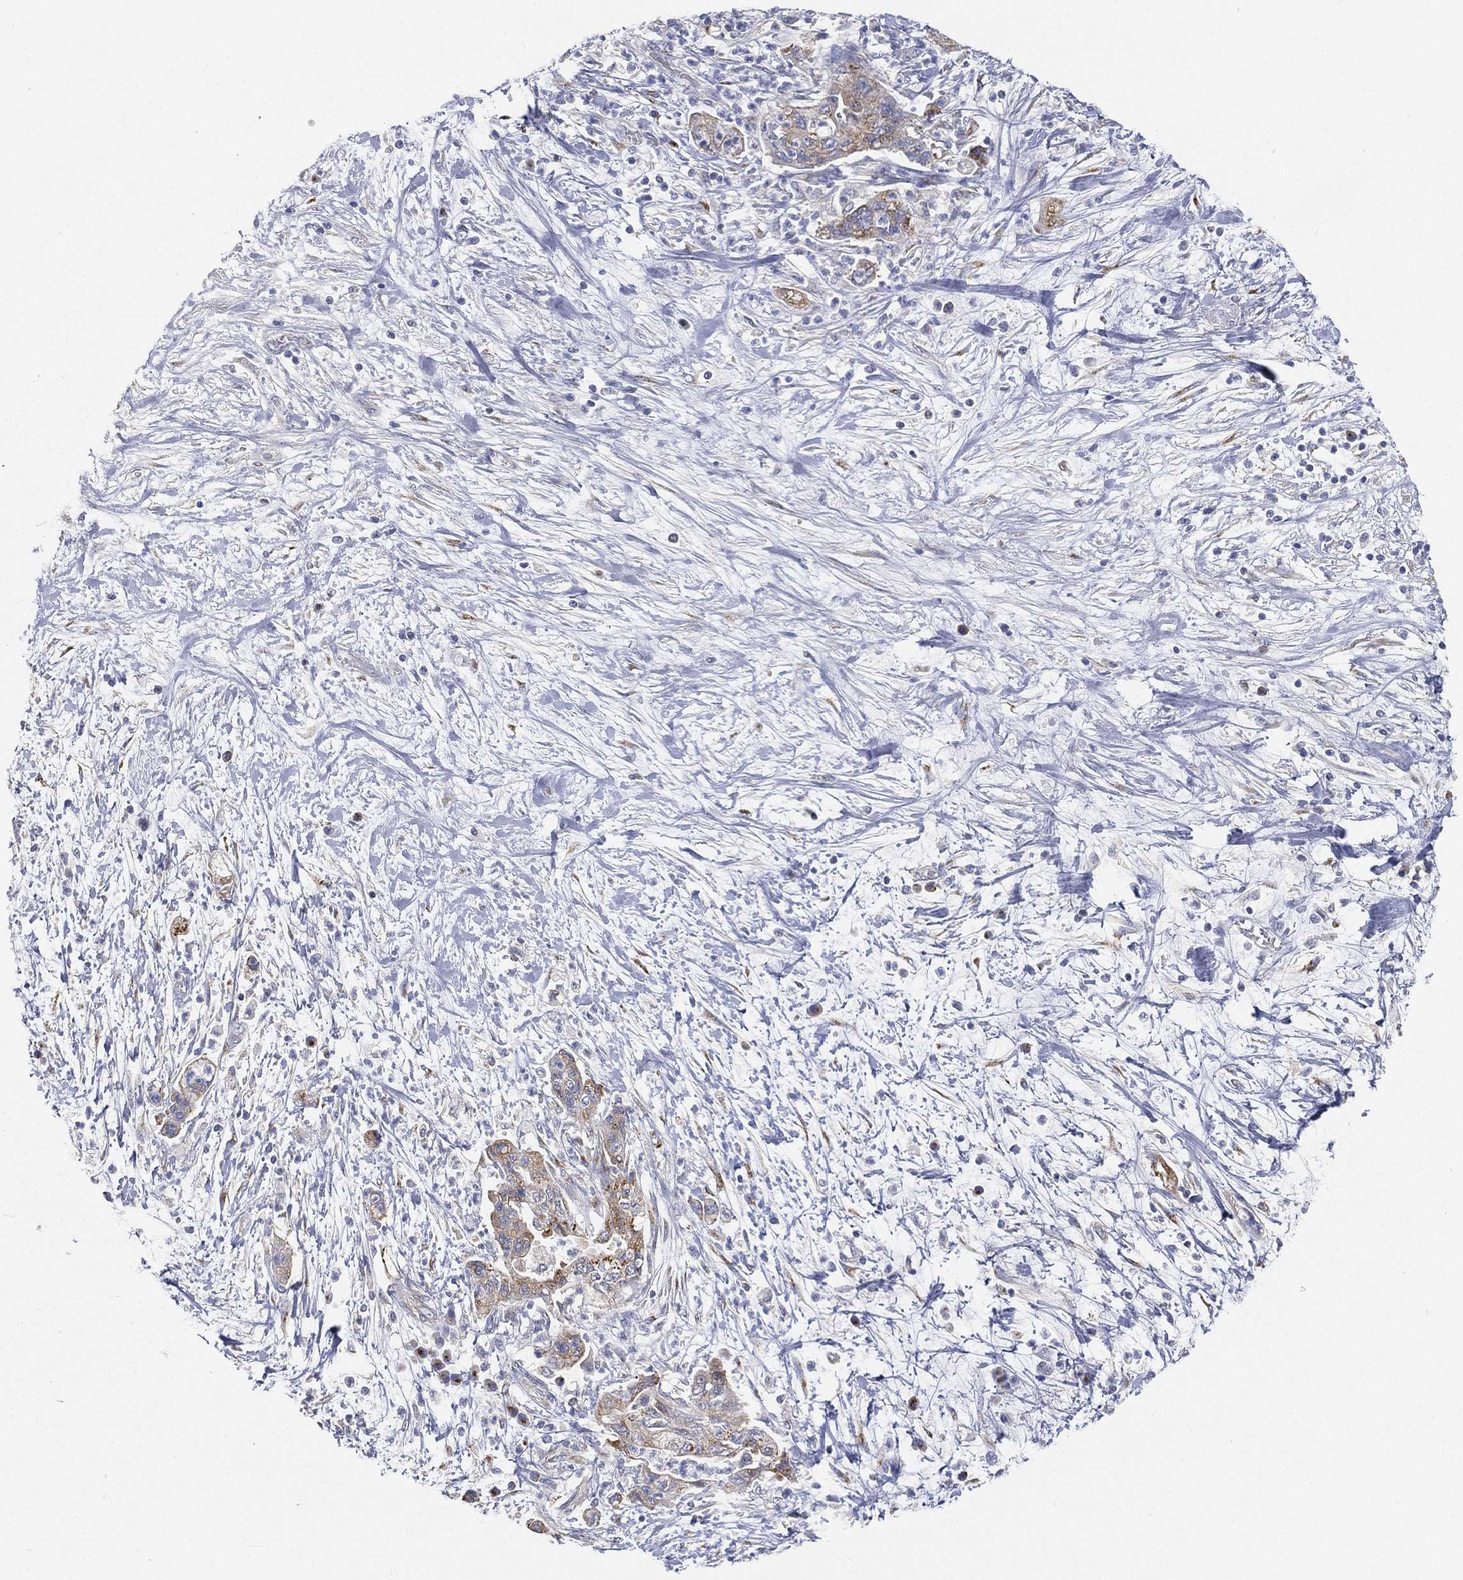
{"staining": {"intensity": "moderate", "quantity": "25%-75%", "location": "cytoplasmic/membranous"}, "tissue": "pancreatic cancer", "cell_type": "Tumor cells", "image_type": "cancer", "snomed": [{"axis": "morphology", "description": "Adenocarcinoma, NOS"}, {"axis": "topography", "description": "Pancreas"}], "caption": "This is an image of immunohistochemistry staining of adenocarcinoma (pancreatic), which shows moderate expression in the cytoplasmic/membranous of tumor cells.", "gene": "TMEM25", "patient": {"sex": "female", "age": 73}}